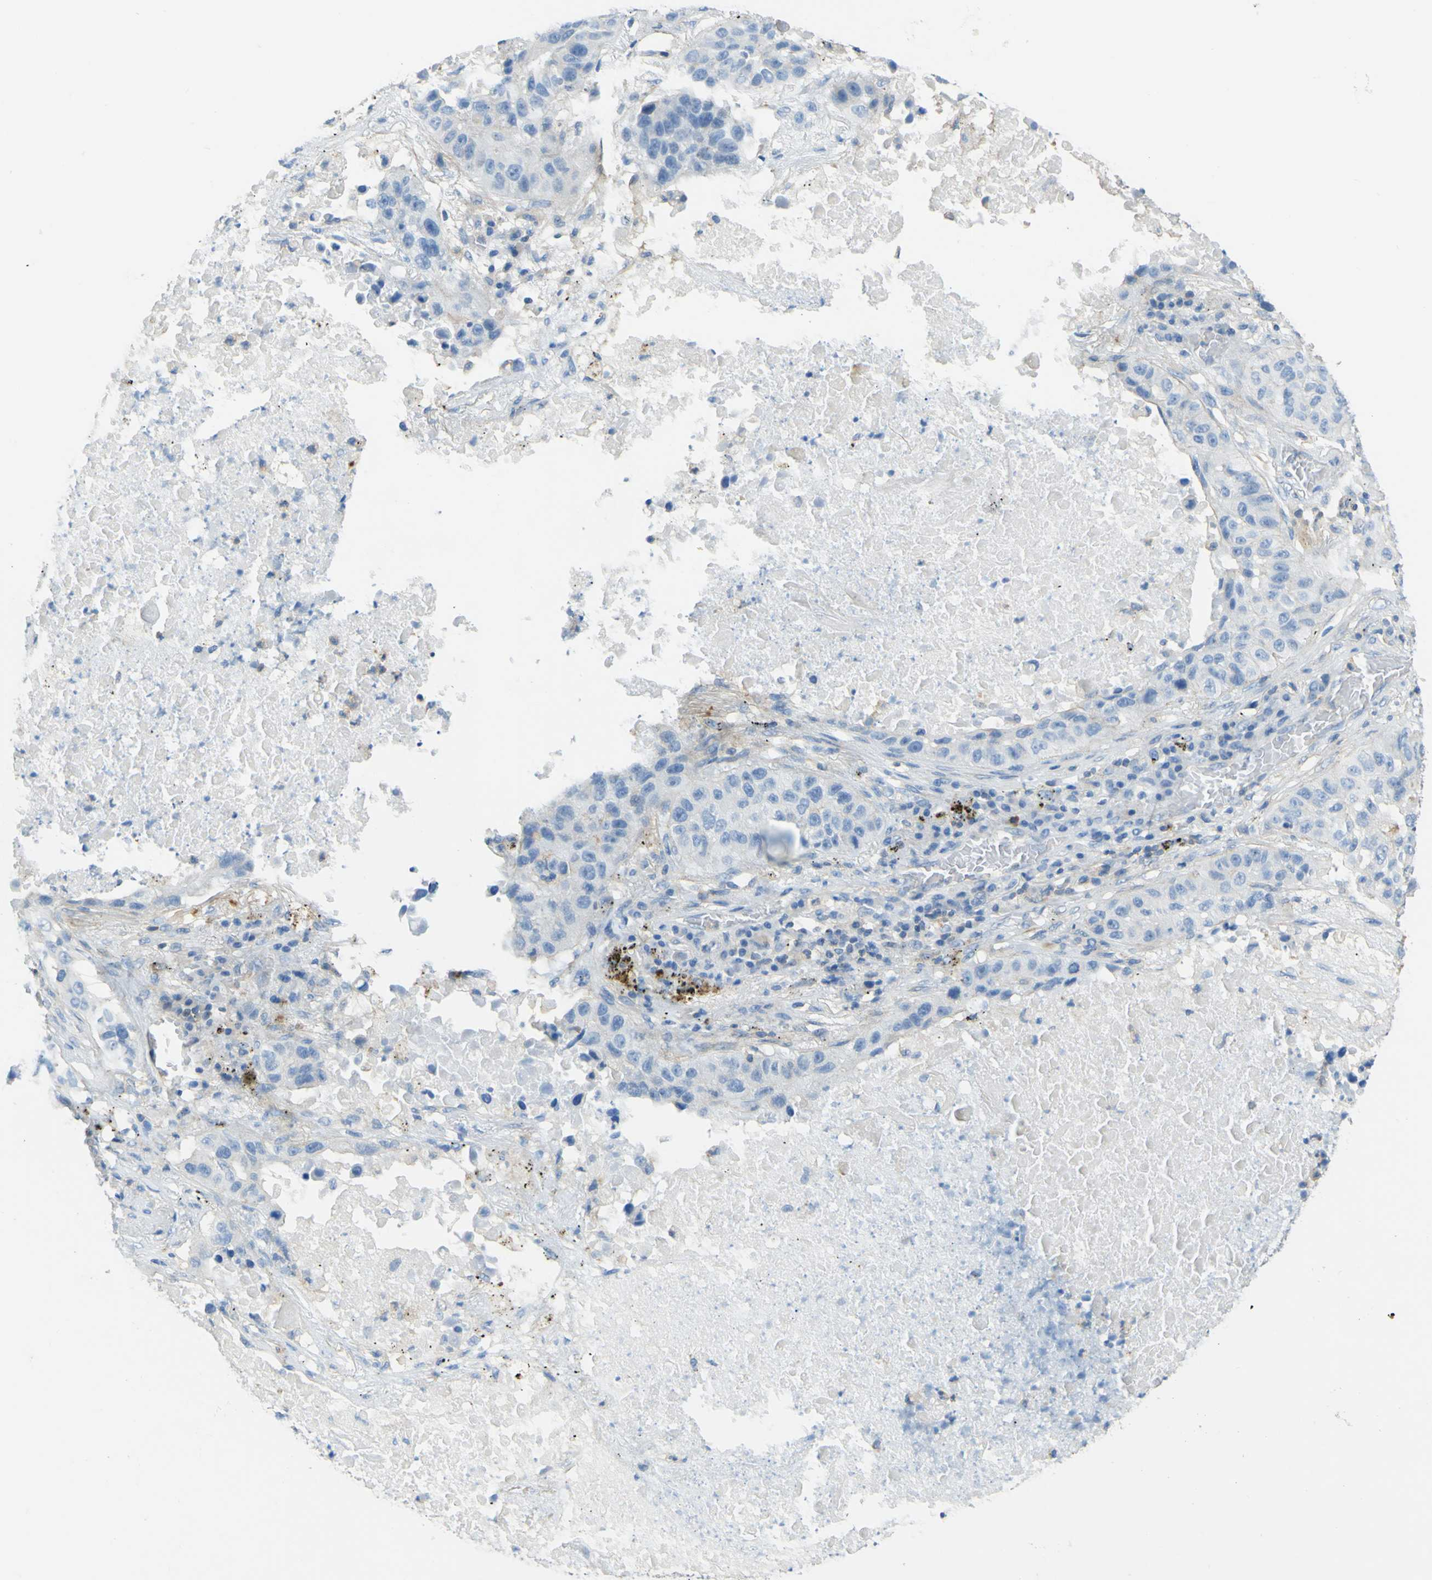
{"staining": {"intensity": "negative", "quantity": "none", "location": "none"}, "tissue": "lung cancer", "cell_type": "Tumor cells", "image_type": "cancer", "snomed": [{"axis": "morphology", "description": "Squamous cell carcinoma, NOS"}, {"axis": "topography", "description": "Lung"}], "caption": "Immunohistochemical staining of lung squamous cell carcinoma demonstrates no significant staining in tumor cells.", "gene": "OGN", "patient": {"sex": "male", "age": 57}}